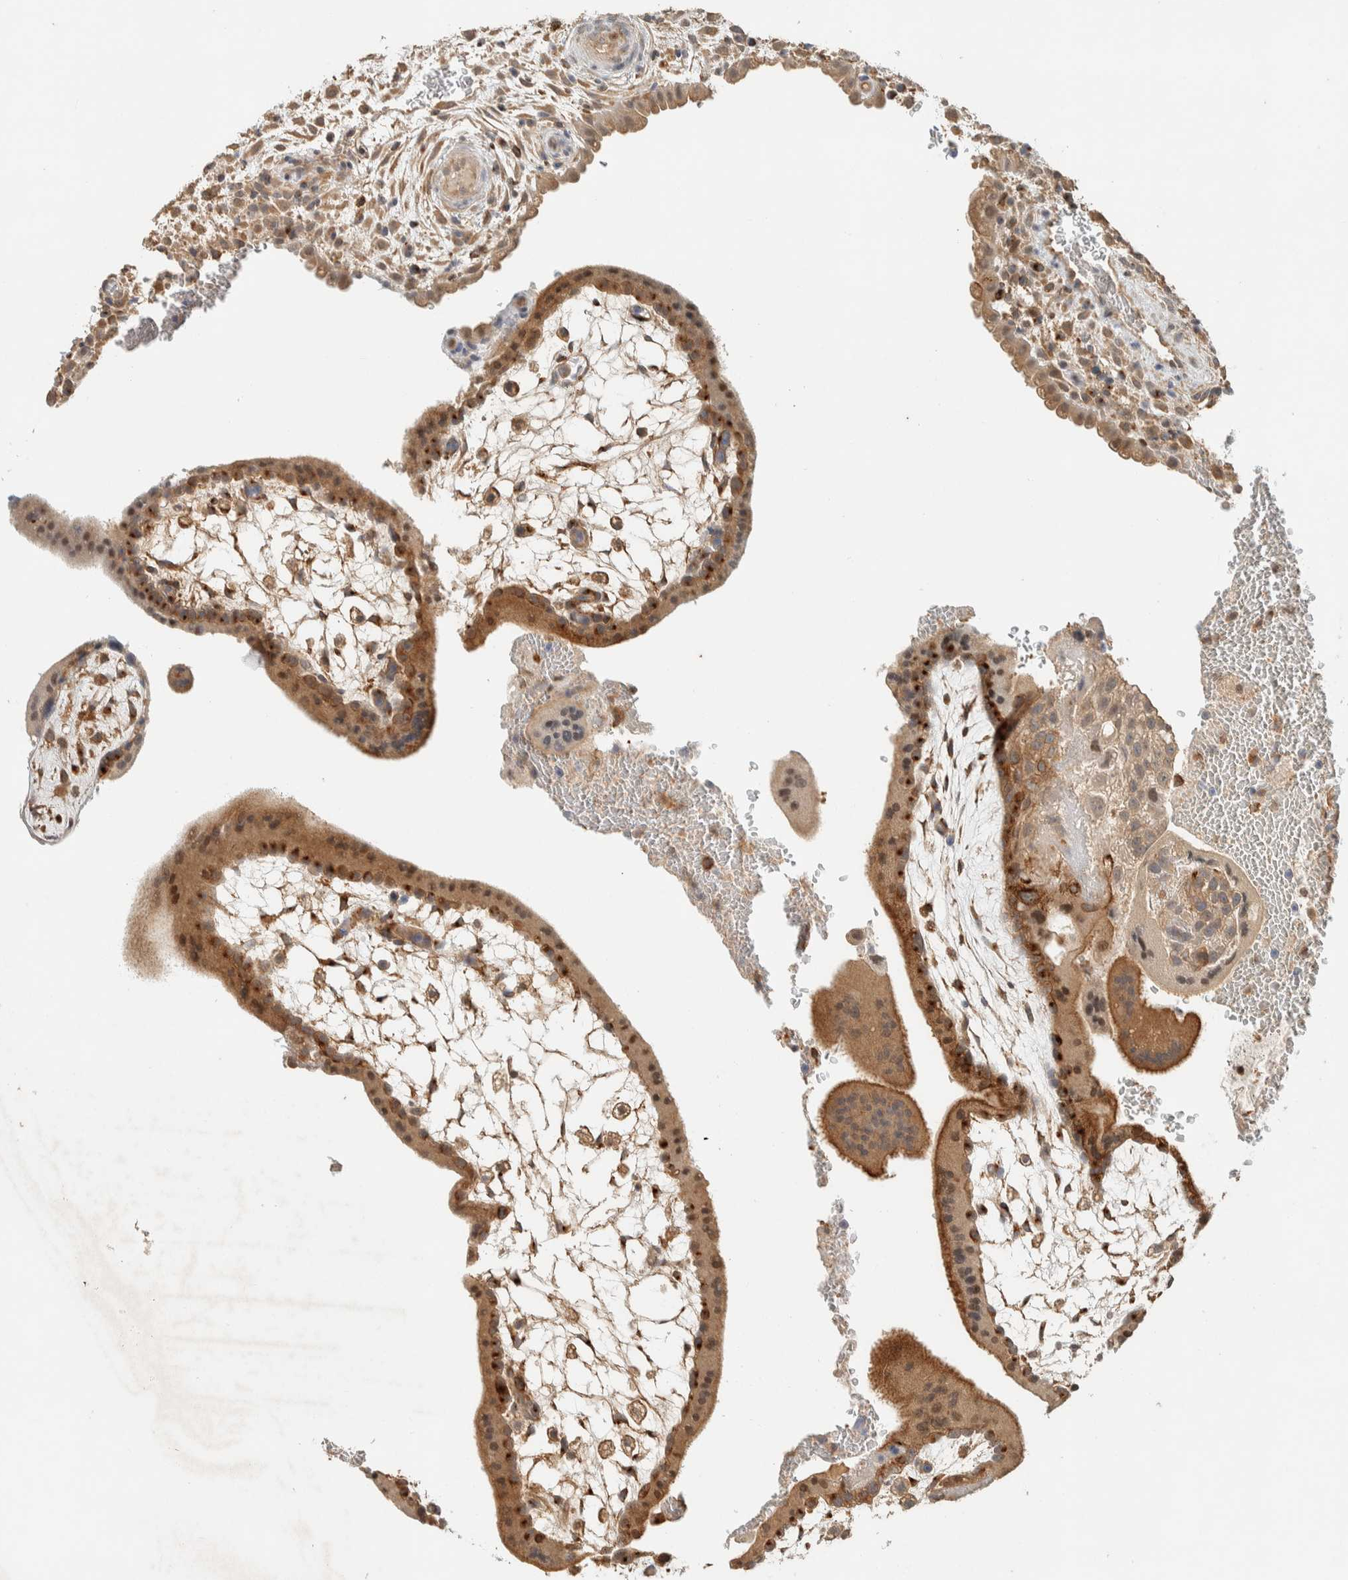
{"staining": {"intensity": "moderate", "quantity": ">75%", "location": "cytoplasmic/membranous"}, "tissue": "placenta", "cell_type": "Trophoblastic cells", "image_type": "normal", "snomed": [{"axis": "morphology", "description": "Normal tissue, NOS"}, {"axis": "topography", "description": "Placenta"}], "caption": "Immunohistochemical staining of benign placenta demonstrates >75% levels of moderate cytoplasmic/membranous protein positivity in approximately >75% of trophoblastic cells. Using DAB (3,3'-diaminobenzidine) (brown) and hematoxylin (blue) stains, captured at high magnification using brightfield microscopy.", "gene": "RAB11FIP1", "patient": {"sex": "female", "age": 35}}